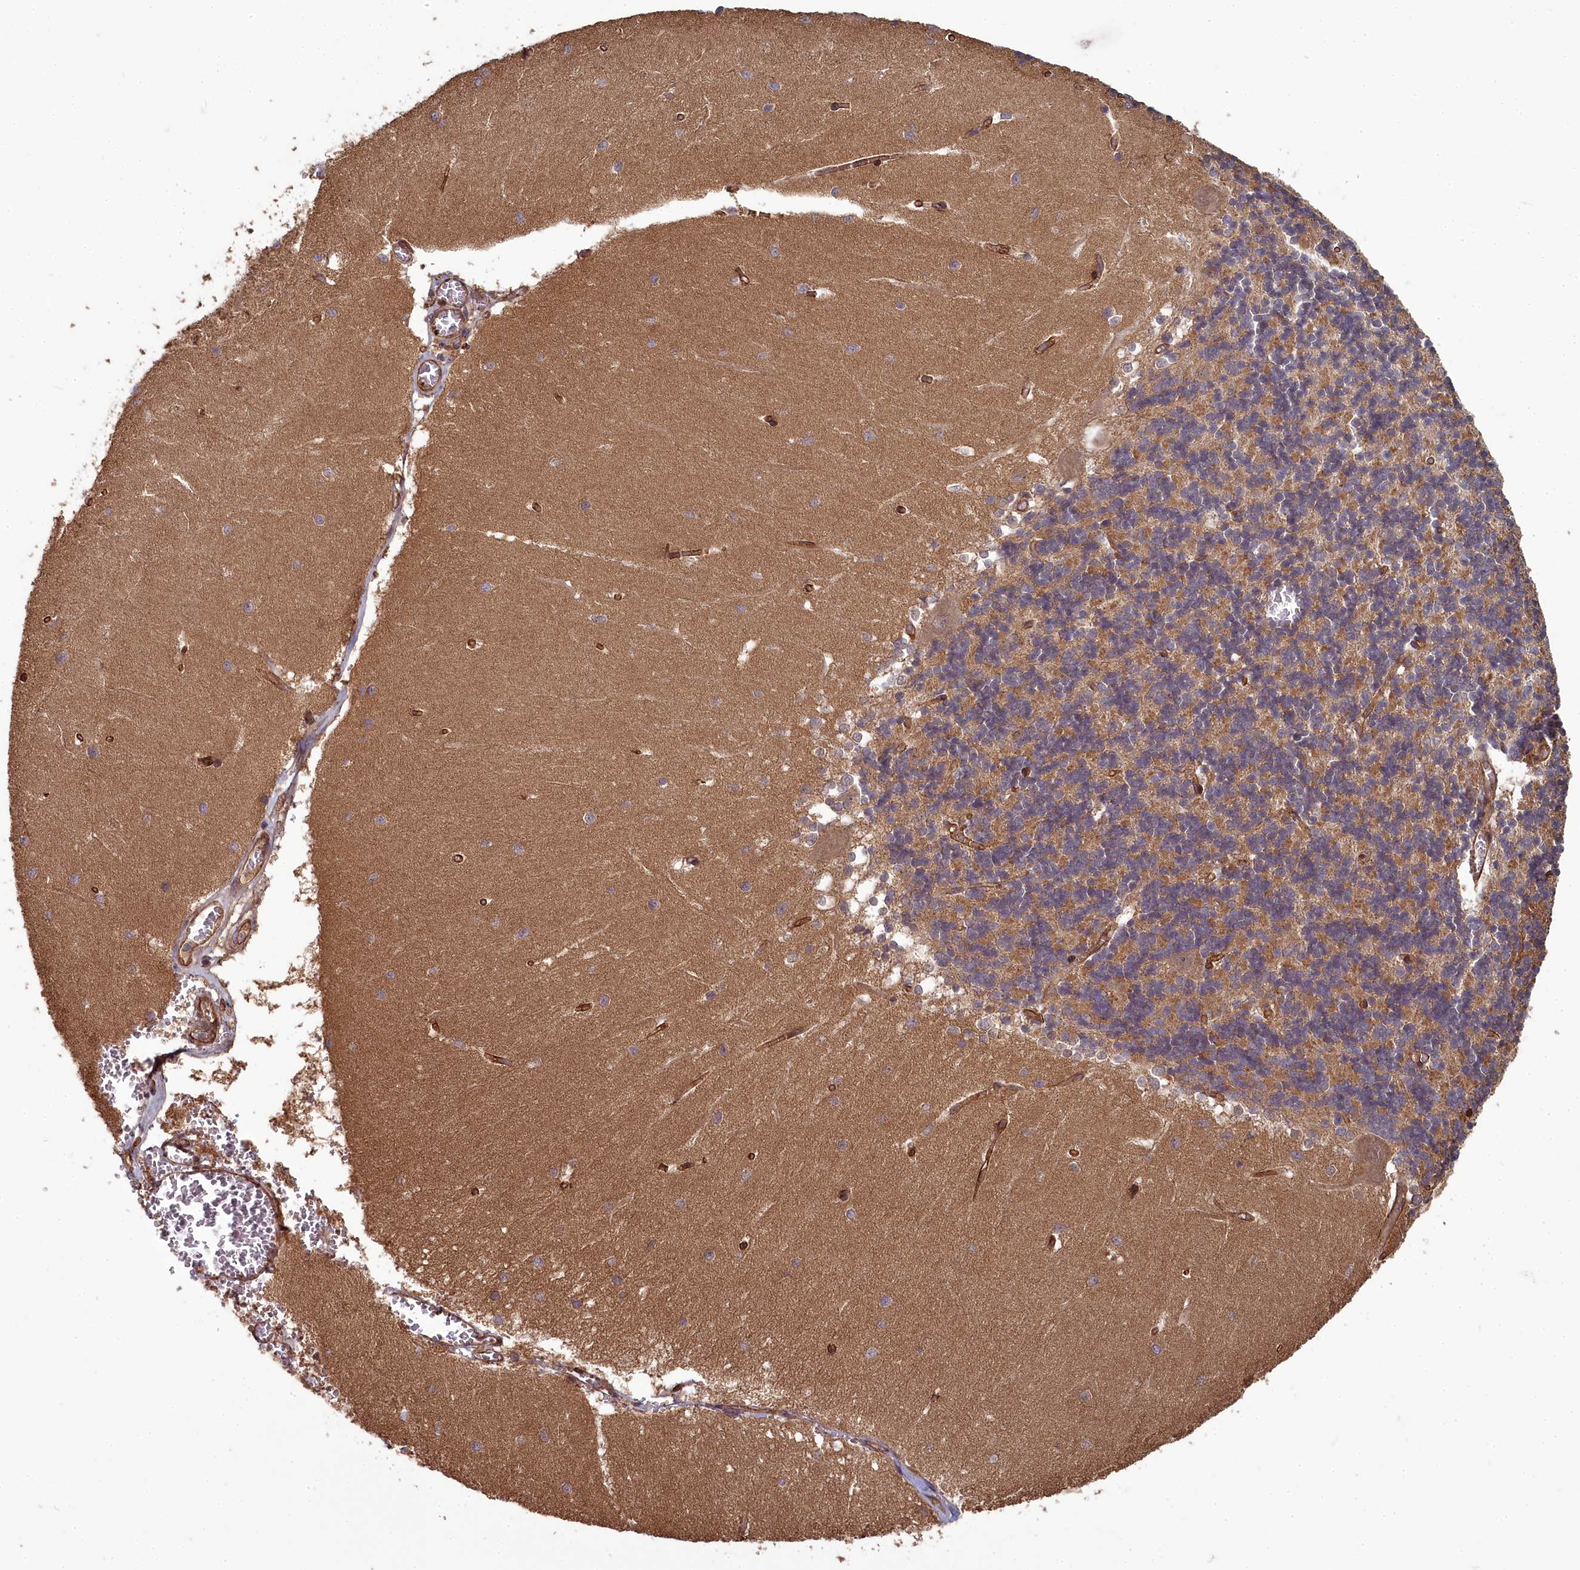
{"staining": {"intensity": "moderate", "quantity": "25%-75%", "location": "cytoplasmic/membranous"}, "tissue": "cerebellum", "cell_type": "Cells in granular layer", "image_type": "normal", "snomed": [{"axis": "morphology", "description": "Normal tissue, NOS"}, {"axis": "topography", "description": "Cerebellum"}], "caption": "Protein expression analysis of benign cerebellum demonstrates moderate cytoplasmic/membranous positivity in about 25%-75% of cells in granular layer.", "gene": "TSPYL4", "patient": {"sex": "male", "age": 37}}